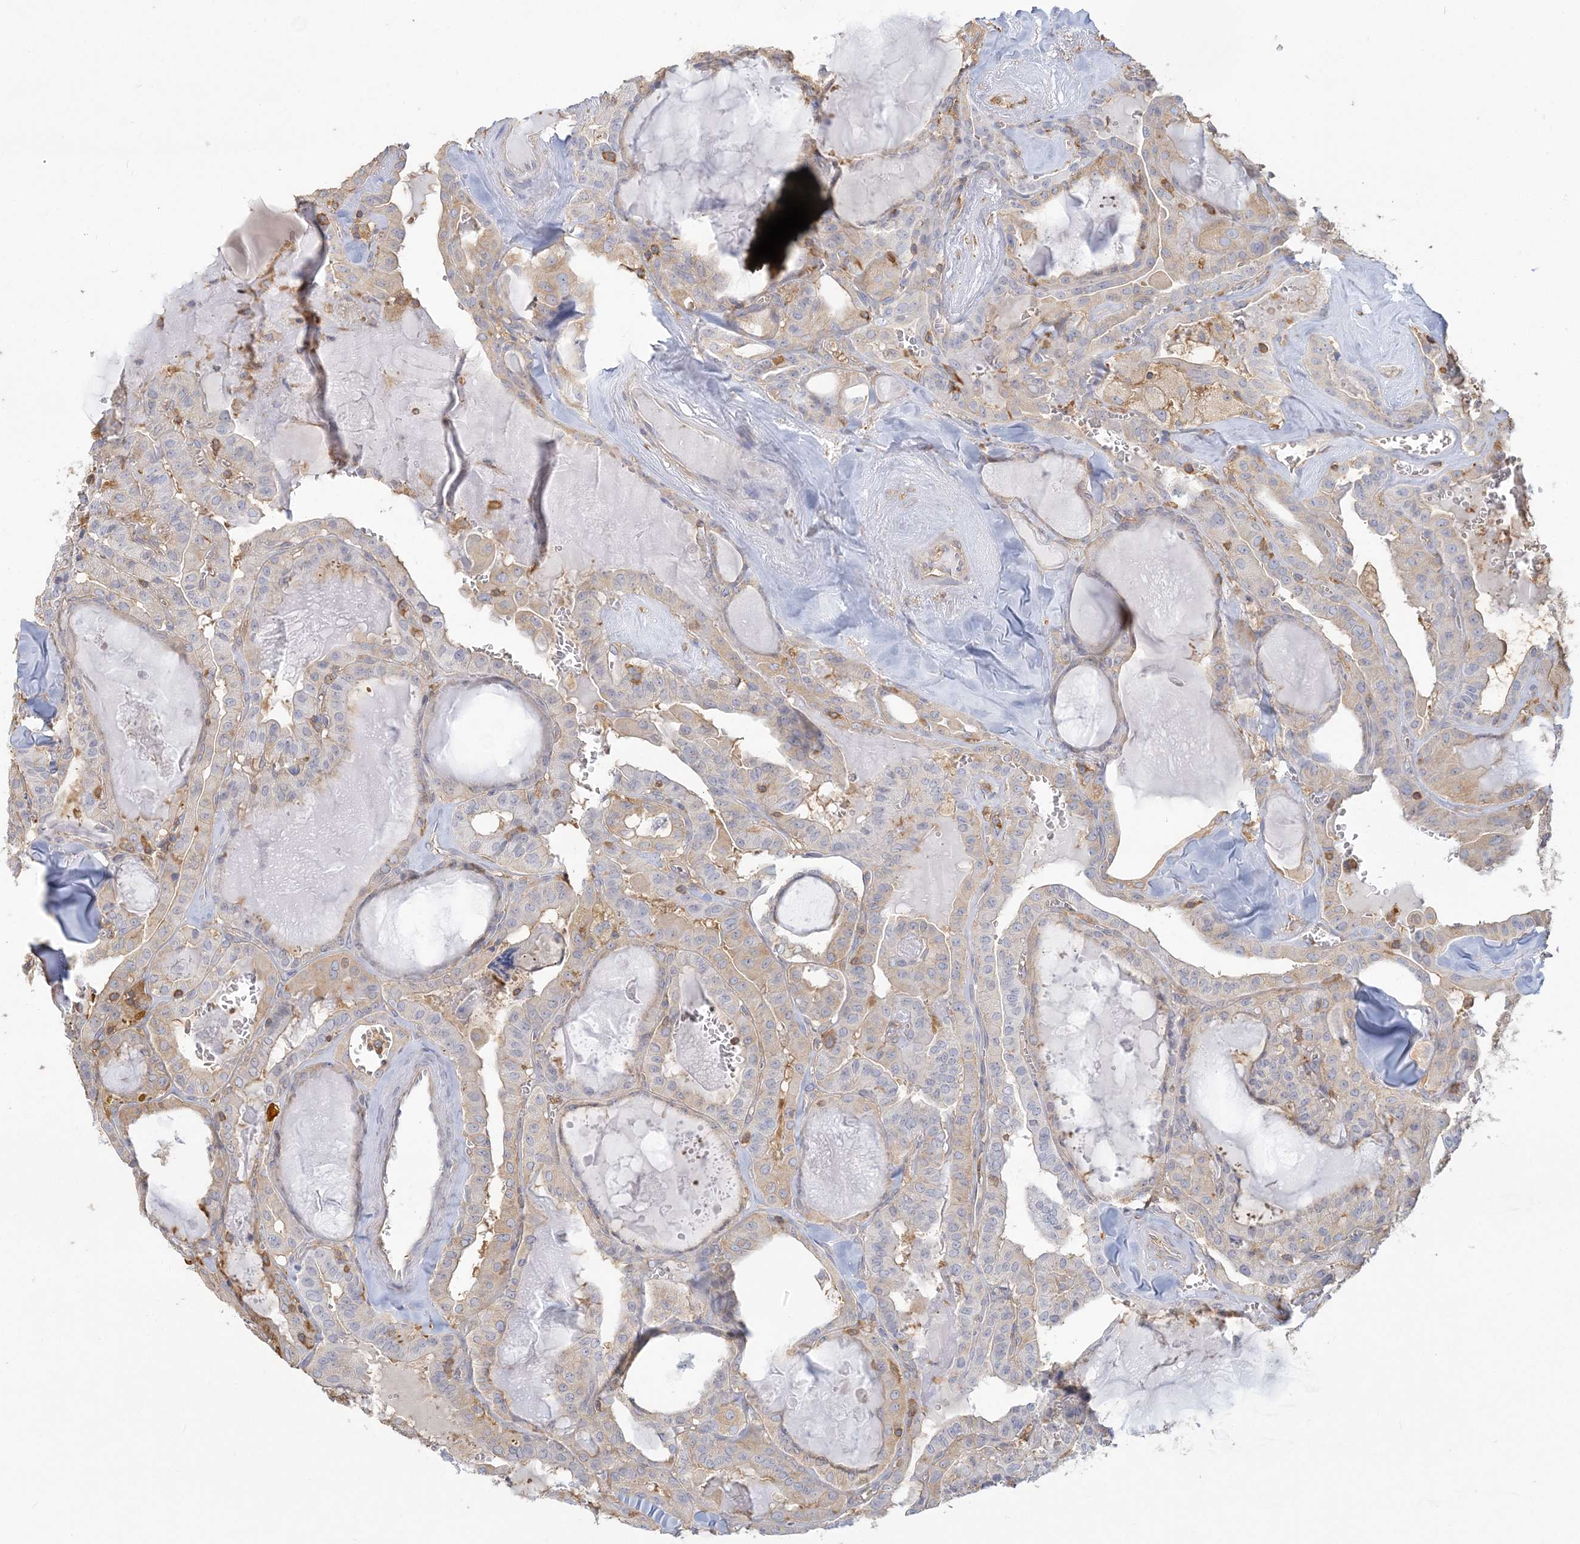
{"staining": {"intensity": "negative", "quantity": "none", "location": "none"}, "tissue": "thyroid cancer", "cell_type": "Tumor cells", "image_type": "cancer", "snomed": [{"axis": "morphology", "description": "Papillary adenocarcinoma, NOS"}, {"axis": "topography", "description": "Thyroid gland"}], "caption": "The immunohistochemistry image has no significant positivity in tumor cells of thyroid cancer tissue.", "gene": "ANKS1A", "patient": {"sex": "male", "age": 52}}